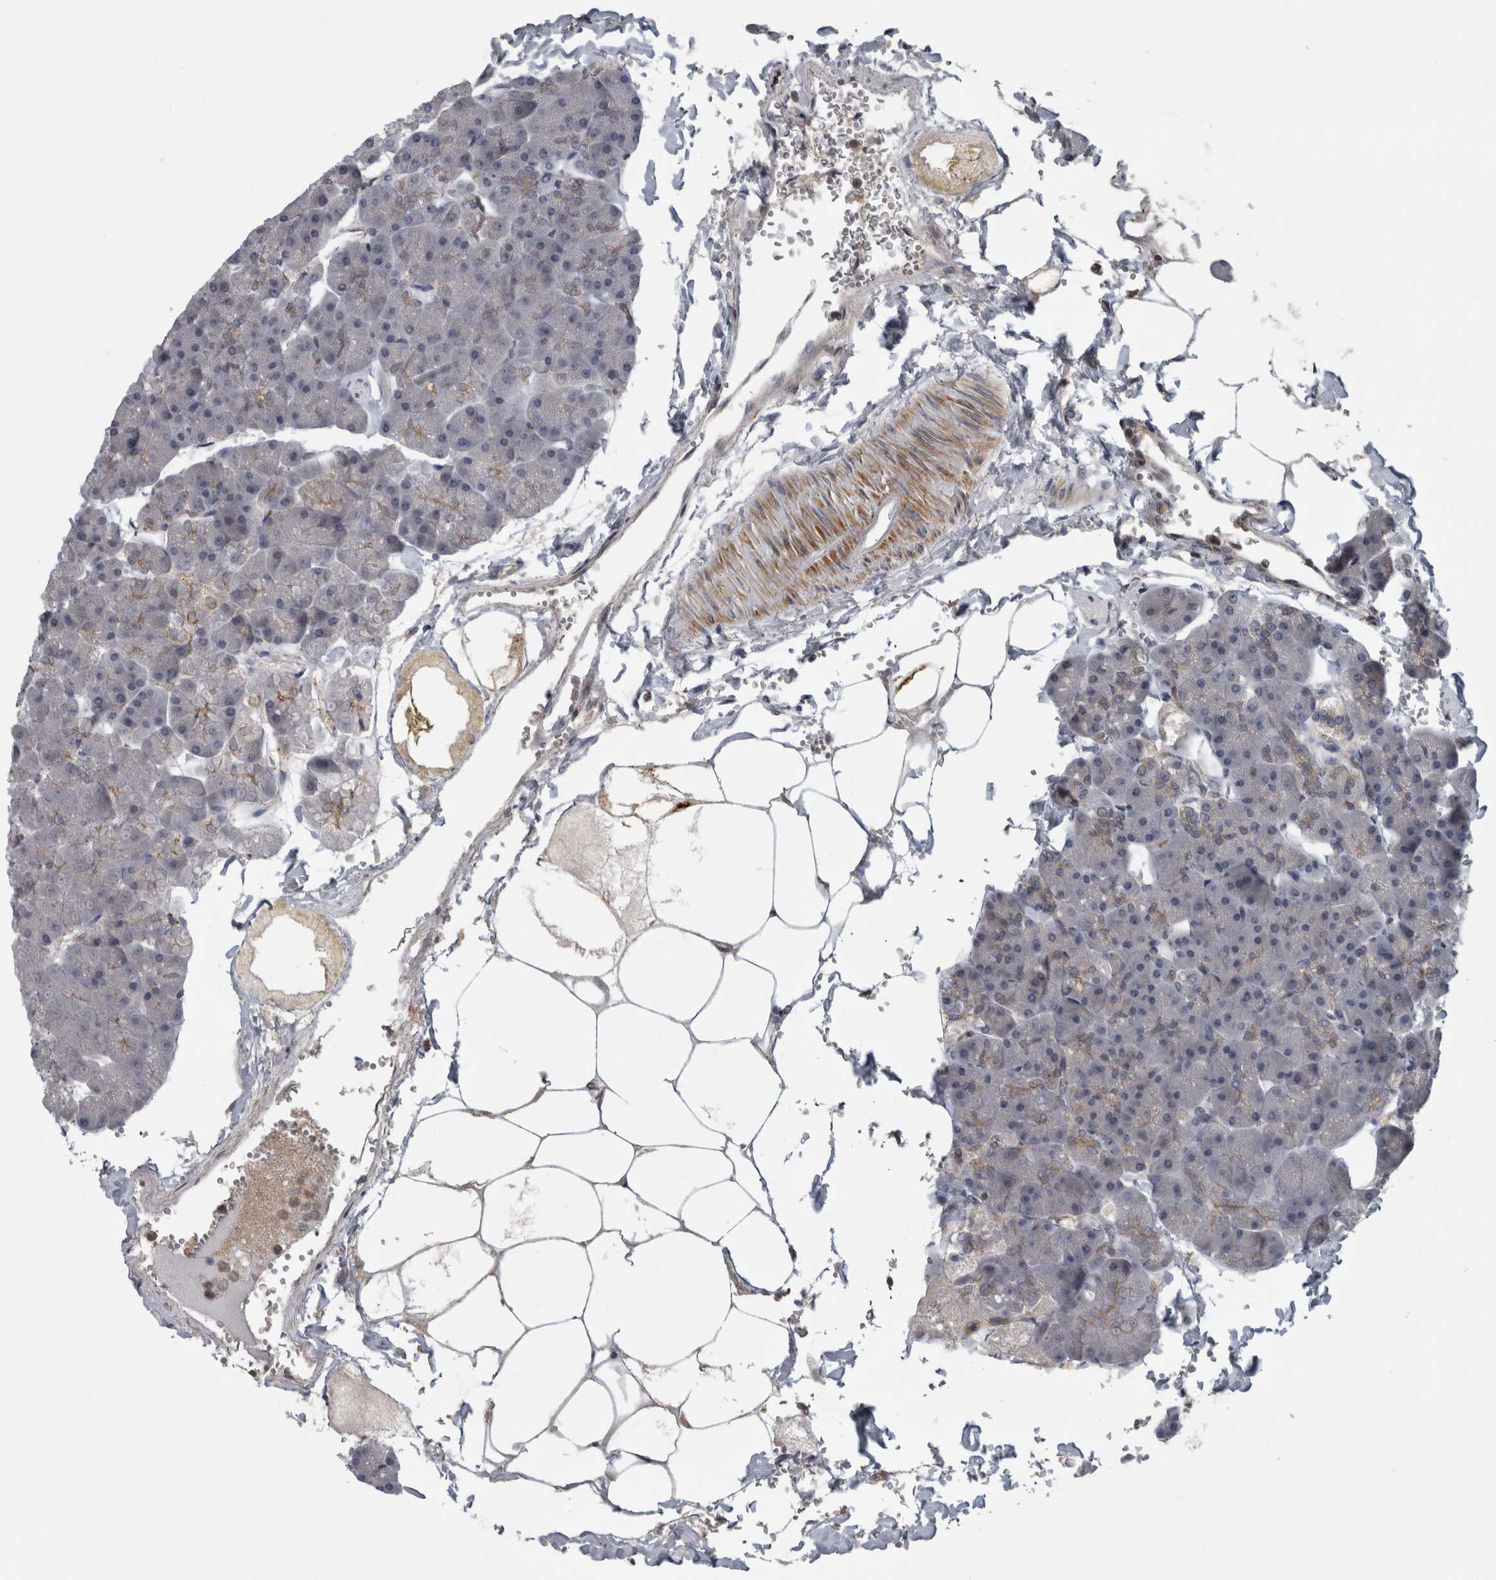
{"staining": {"intensity": "moderate", "quantity": "<25%", "location": "cytoplasmic/membranous"}, "tissue": "pancreas", "cell_type": "Exocrine glandular cells", "image_type": "normal", "snomed": [{"axis": "morphology", "description": "Normal tissue, NOS"}, {"axis": "topography", "description": "Pancreas"}], "caption": "Protein analysis of normal pancreas shows moderate cytoplasmic/membranous expression in approximately <25% of exocrine glandular cells.", "gene": "NAPRT", "patient": {"sex": "male", "age": 35}}